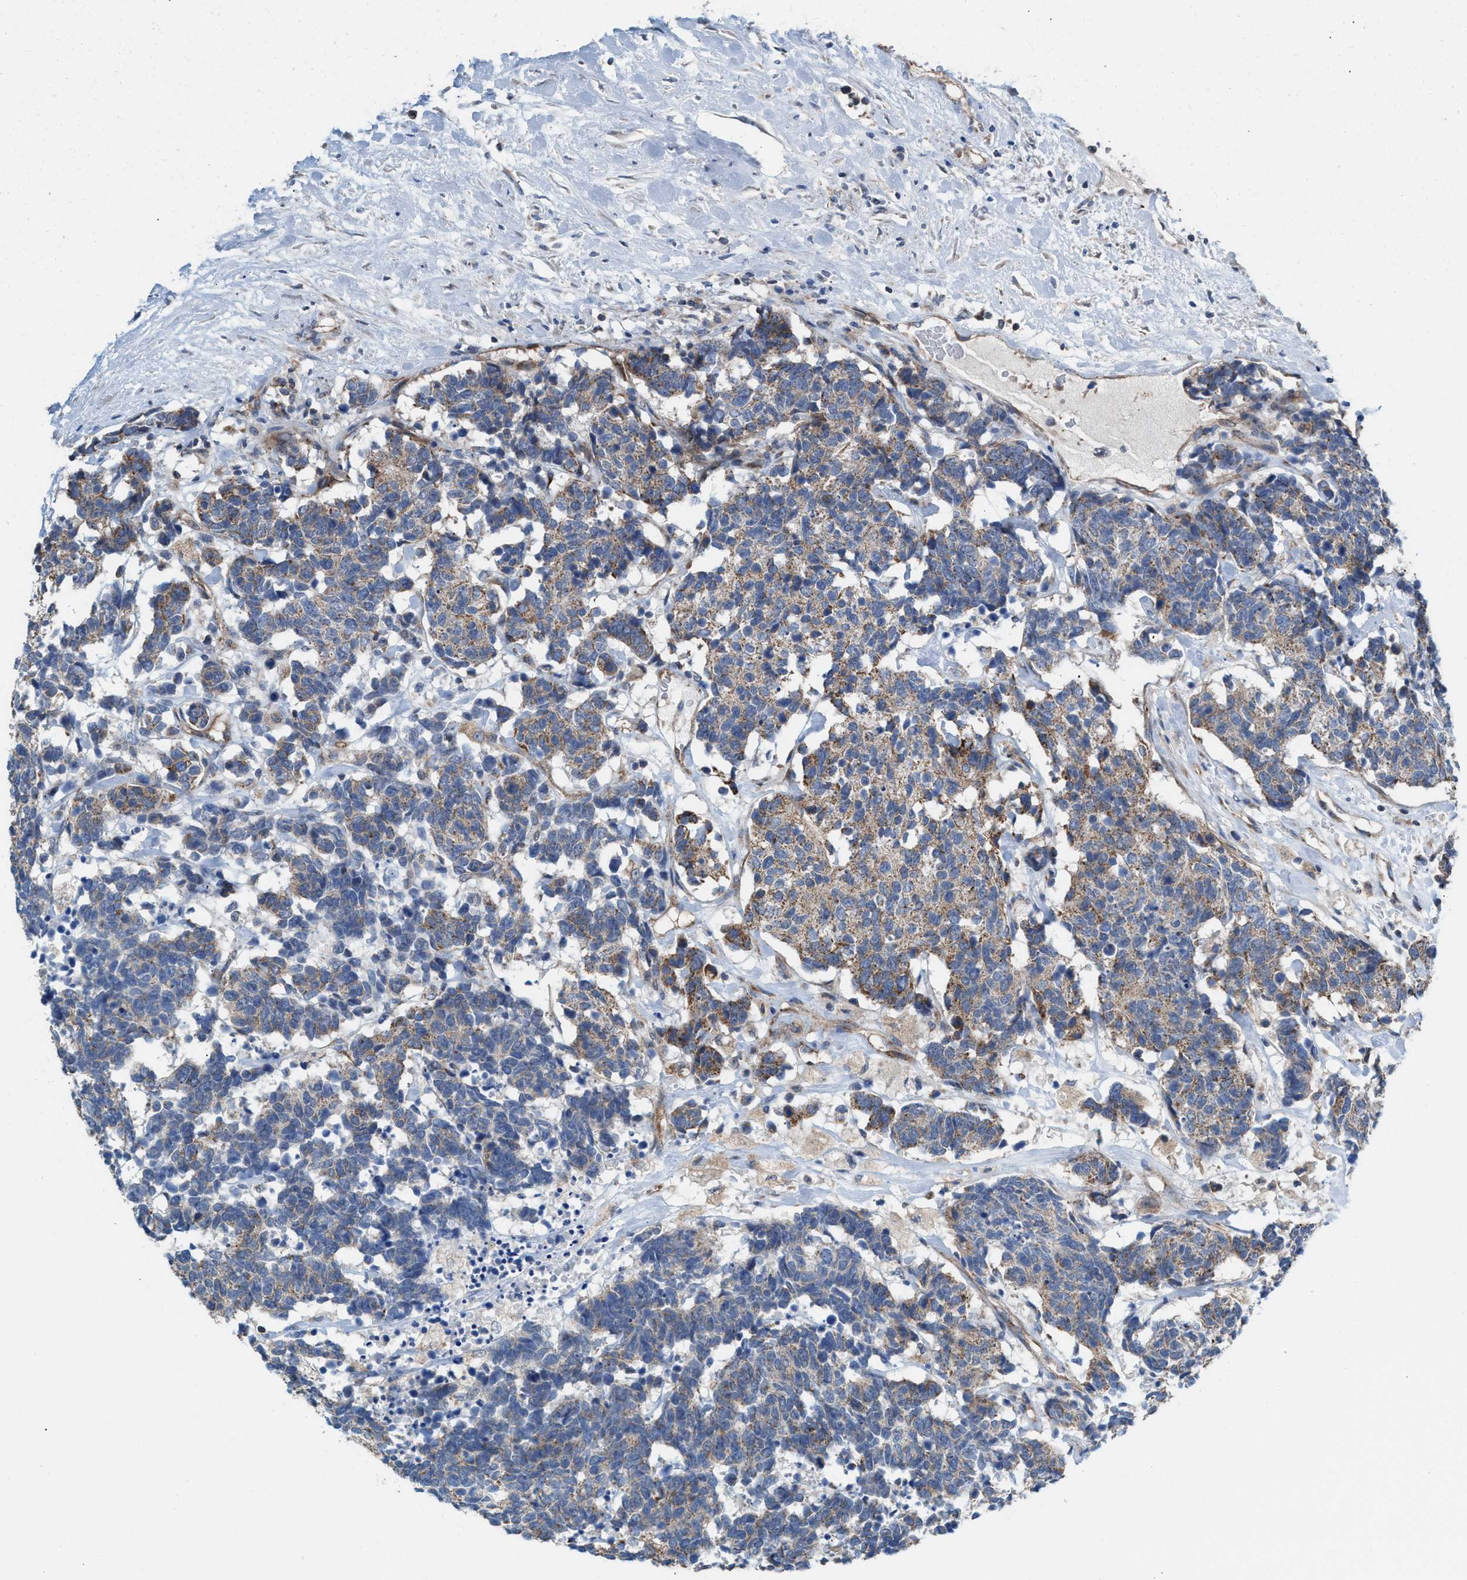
{"staining": {"intensity": "weak", "quantity": "25%-75%", "location": "cytoplasmic/membranous"}, "tissue": "carcinoid", "cell_type": "Tumor cells", "image_type": "cancer", "snomed": [{"axis": "morphology", "description": "Carcinoma, NOS"}, {"axis": "morphology", "description": "Carcinoid, malignant, NOS"}, {"axis": "topography", "description": "Urinary bladder"}], "caption": "IHC (DAB (3,3'-diaminobenzidine)) staining of human malignant carcinoid exhibits weak cytoplasmic/membranous protein staining in about 25%-75% of tumor cells.", "gene": "MRM1", "patient": {"sex": "male", "age": 57}}